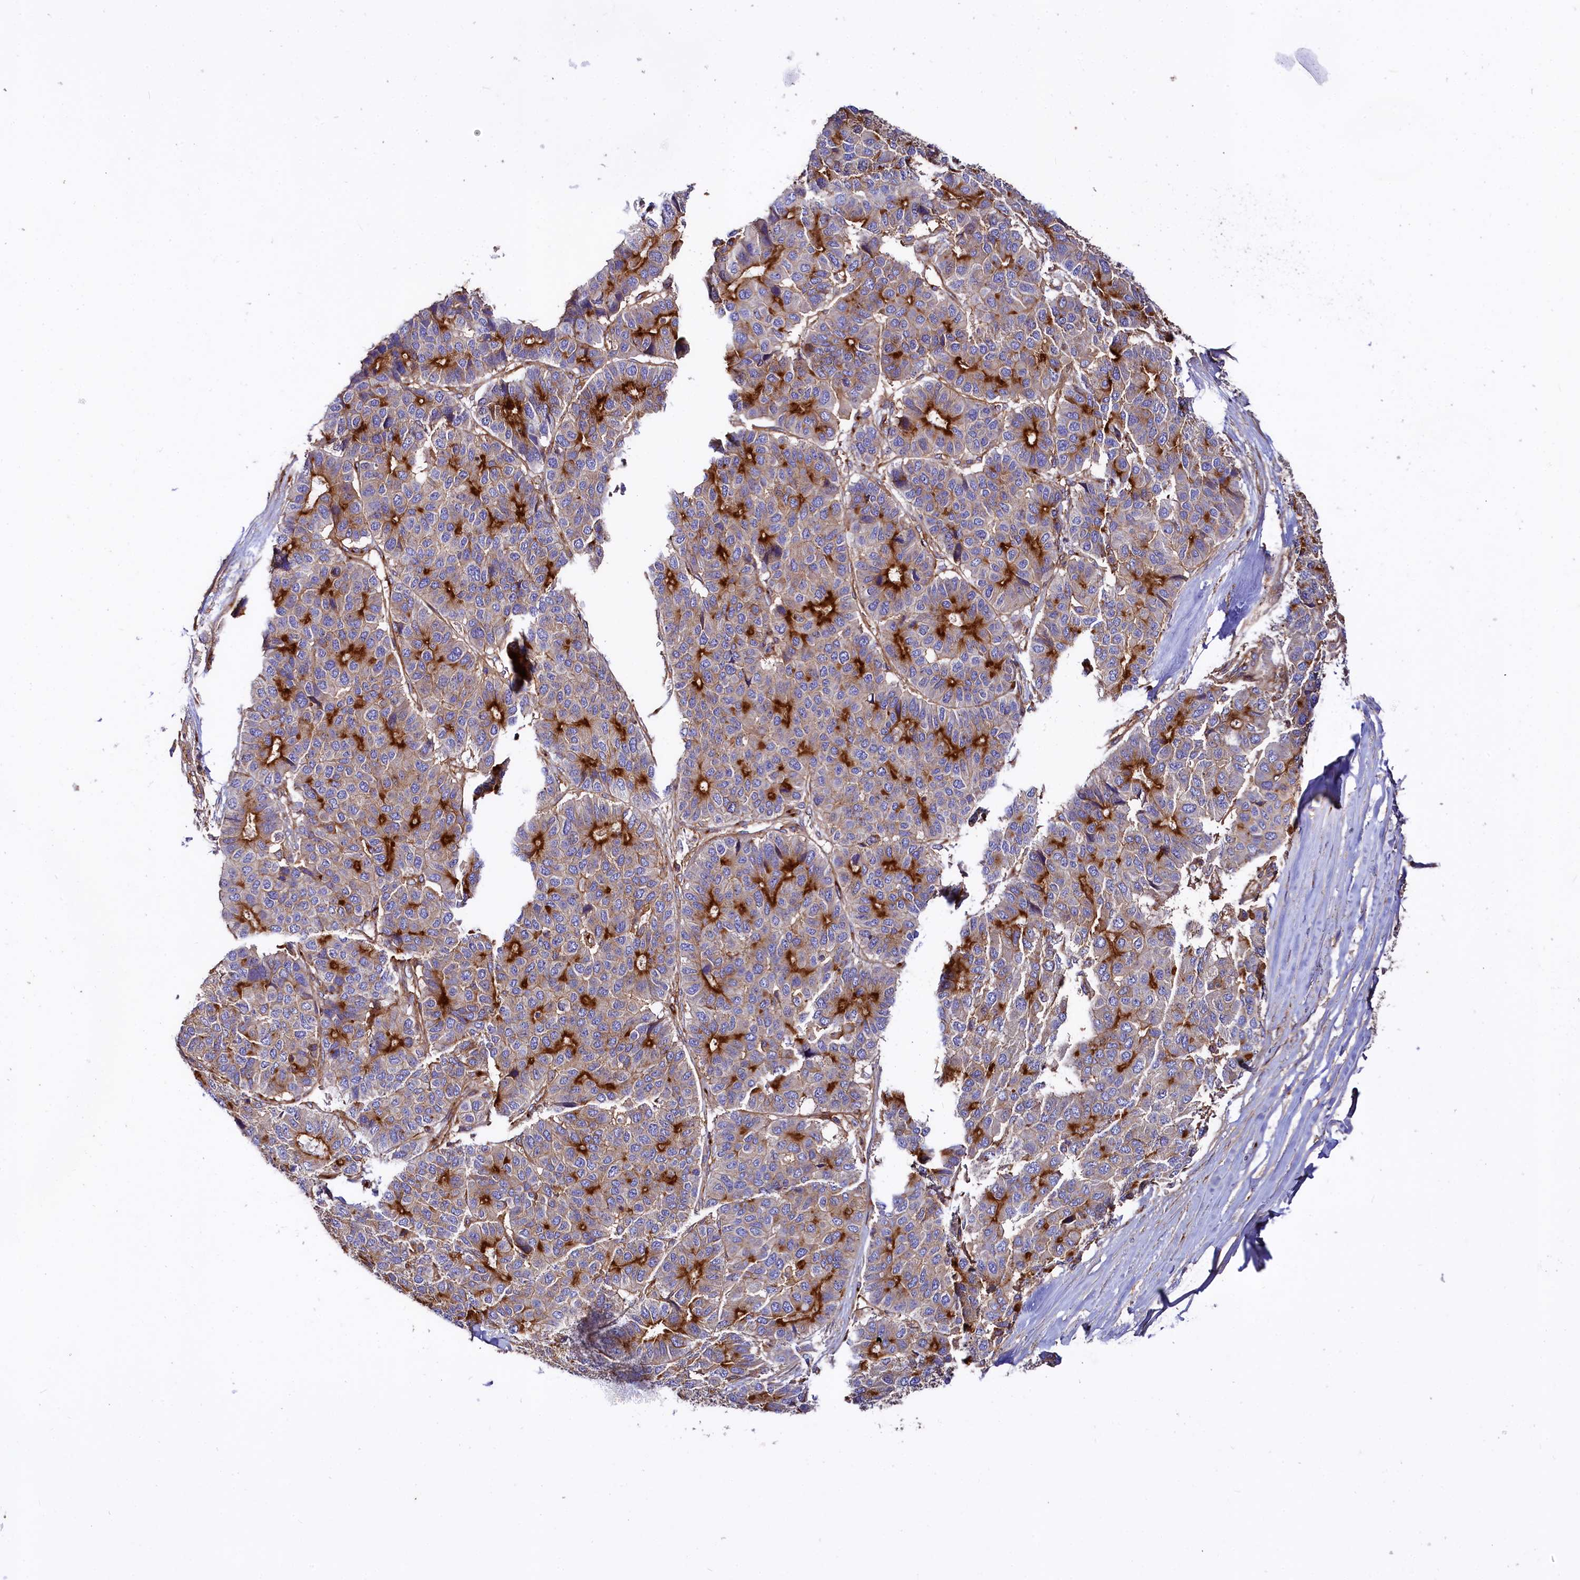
{"staining": {"intensity": "strong", "quantity": "25%-75%", "location": "cytoplasmic/membranous"}, "tissue": "pancreatic cancer", "cell_type": "Tumor cells", "image_type": "cancer", "snomed": [{"axis": "morphology", "description": "Adenocarcinoma, NOS"}, {"axis": "topography", "description": "Pancreas"}], "caption": "DAB (3,3'-diaminobenzidine) immunohistochemical staining of adenocarcinoma (pancreatic) demonstrates strong cytoplasmic/membranous protein staining in approximately 25%-75% of tumor cells.", "gene": "ANO6", "patient": {"sex": "male", "age": 50}}